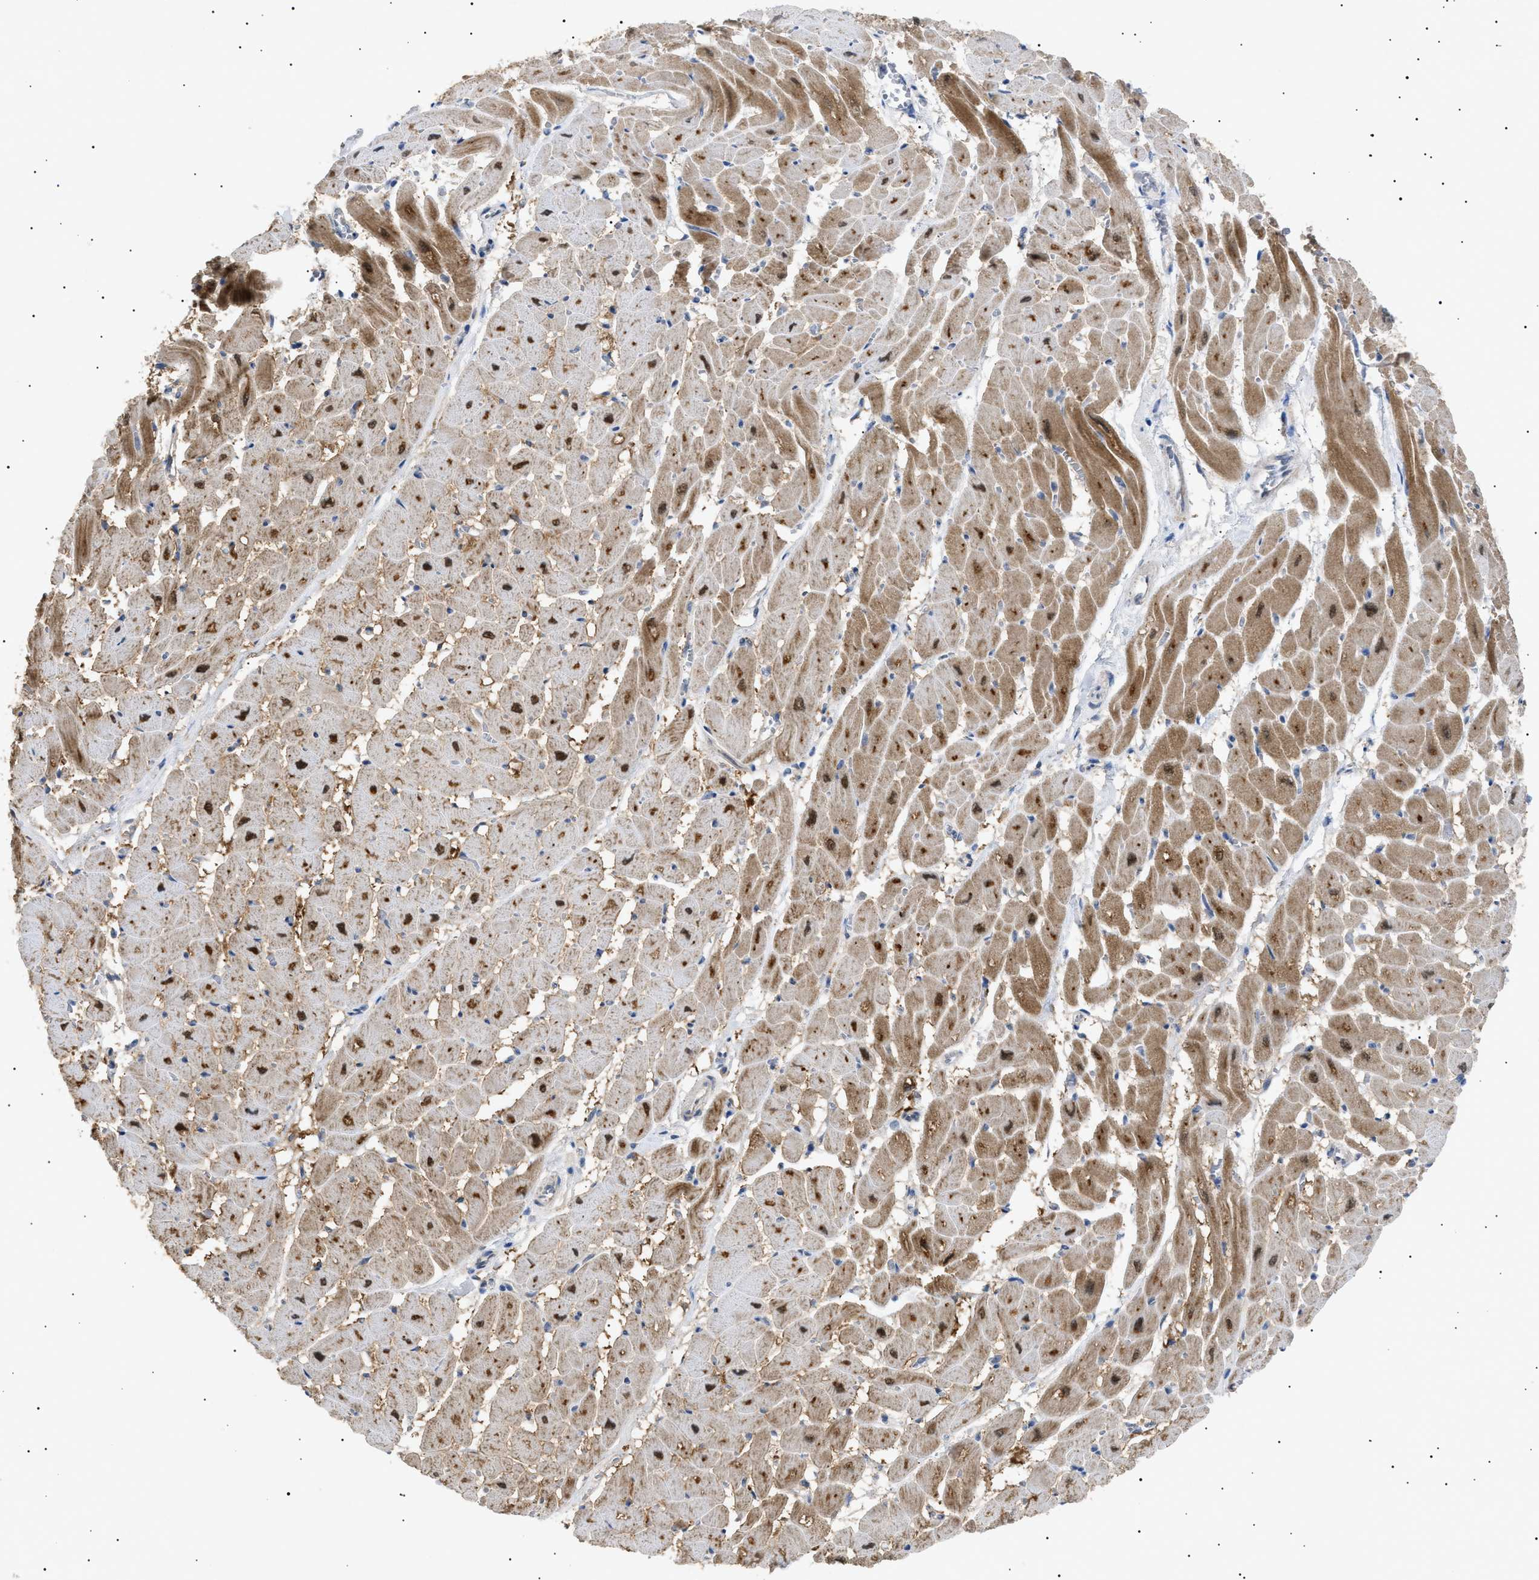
{"staining": {"intensity": "moderate", "quantity": ">75%", "location": "cytoplasmic/membranous"}, "tissue": "heart muscle", "cell_type": "Cardiomyocytes", "image_type": "normal", "snomed": [{"axis": "morphology", "description": "Normal tissue, NOS"}, {"axis": "topography", "description": "Heart"}], "caption": "Immunohistochemistry micrograph of unremarkable heart muscle: heart muscle stained using immunohistochemistry shows medium levels of moderate protein expression localized specifically in the cytoplasmic/membranous of cardiomyocytes, appearing as a cytoplasmic/membranous brown color.", "gene": "SIRT5", "patient": {"sex": "male", "age": 45}}